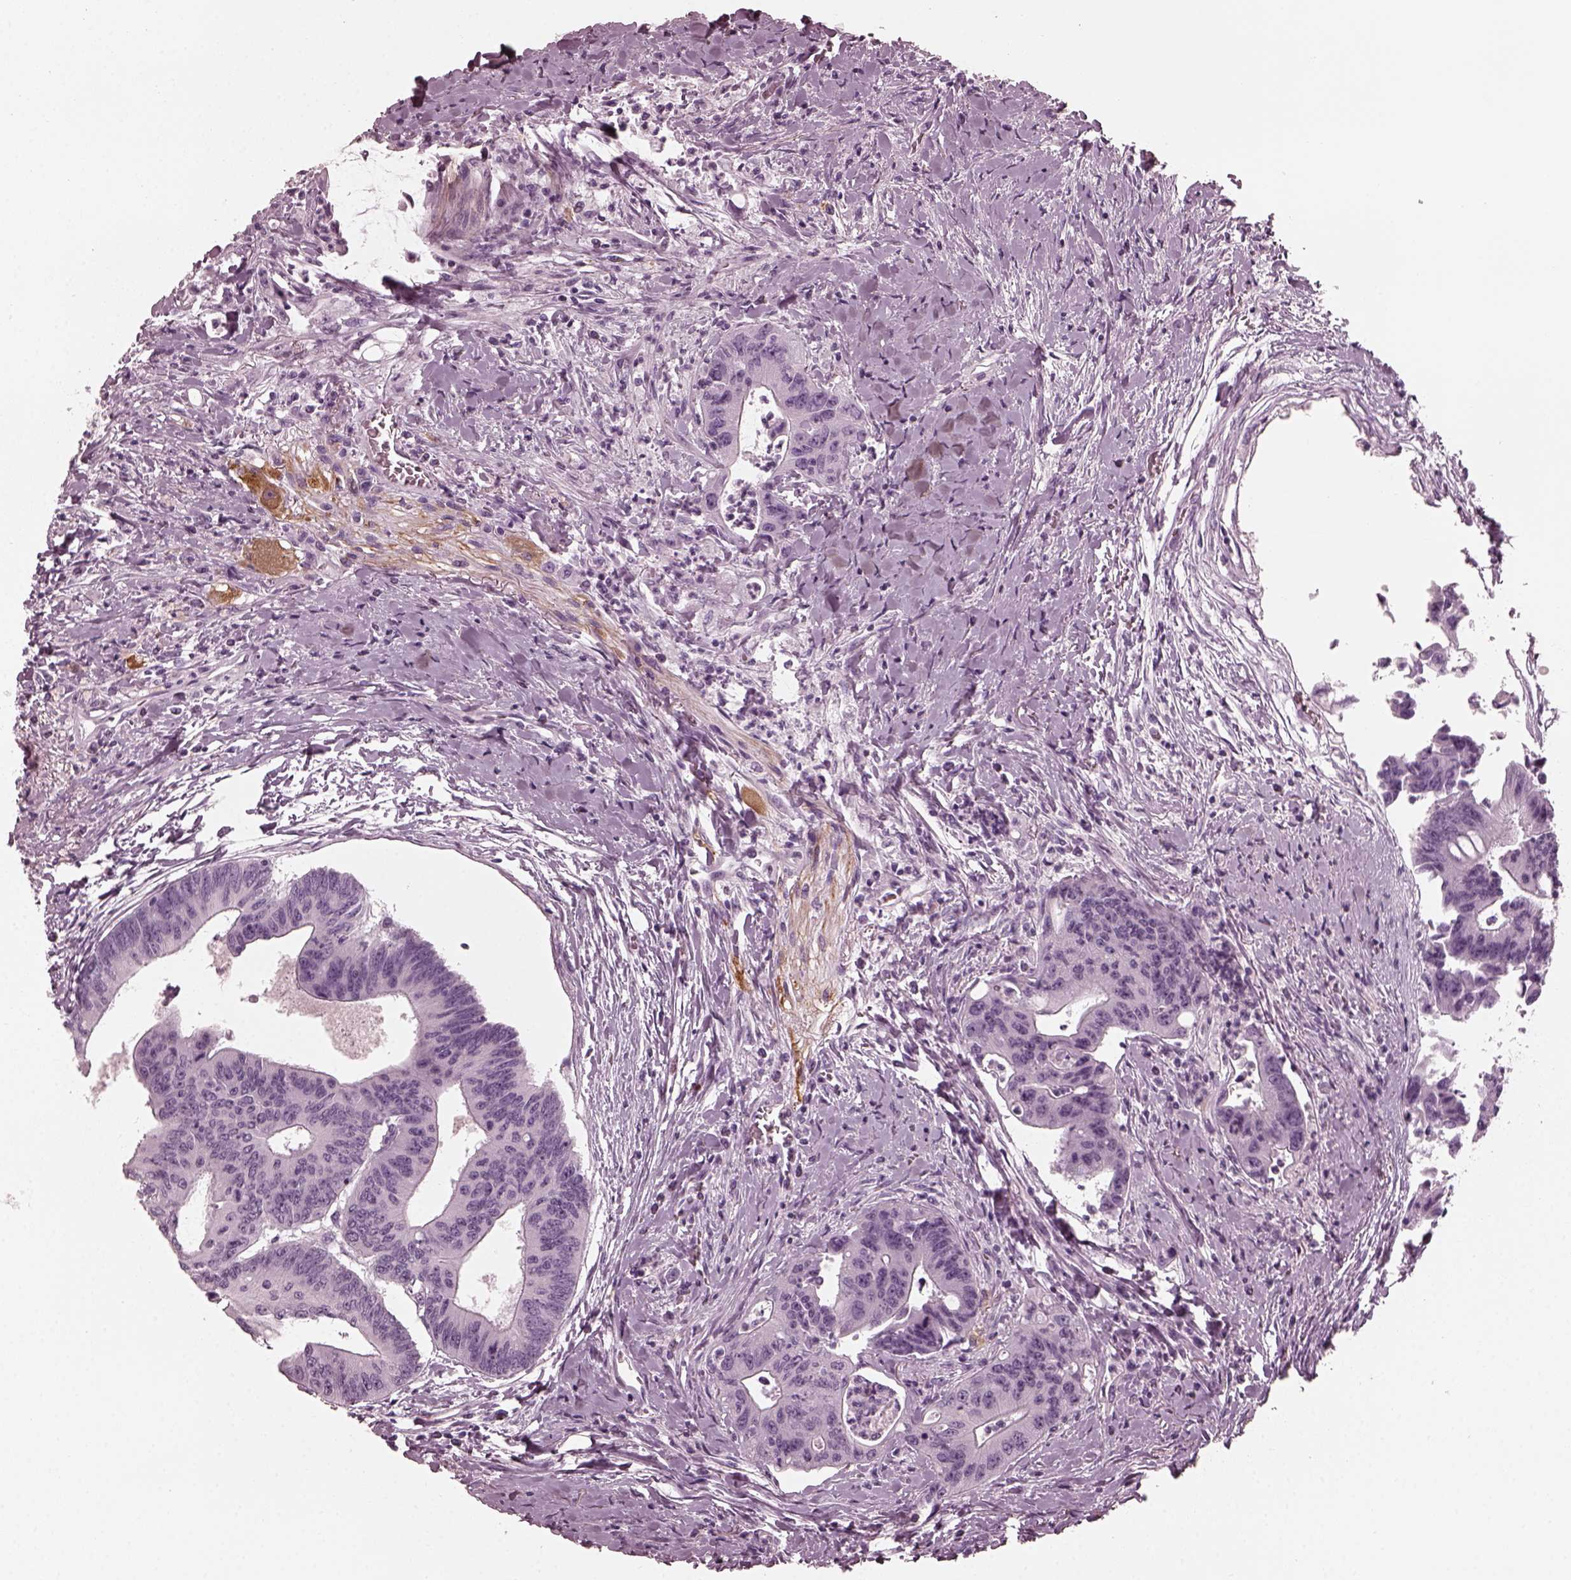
{"staining": {"intensity": "negative", "quantity": "none", "location": "none"}, "tissue": "colorectal cancer", "cell_type": "Tumor cells", "image_type": "cancer", "snomed": [{"axis": "morphology", "description": "Adenocarcinoma, NOS"}, {"axis": "topography", "description": "Rectum"}], "caption": "An IHC histopathology image of colorectal adenocarcinoma is shown. There is no staining in tumor cells of colorectal adenocarcinoma.", "gene": "GRM6", "patient": {"sex": "male", "age": 59}}